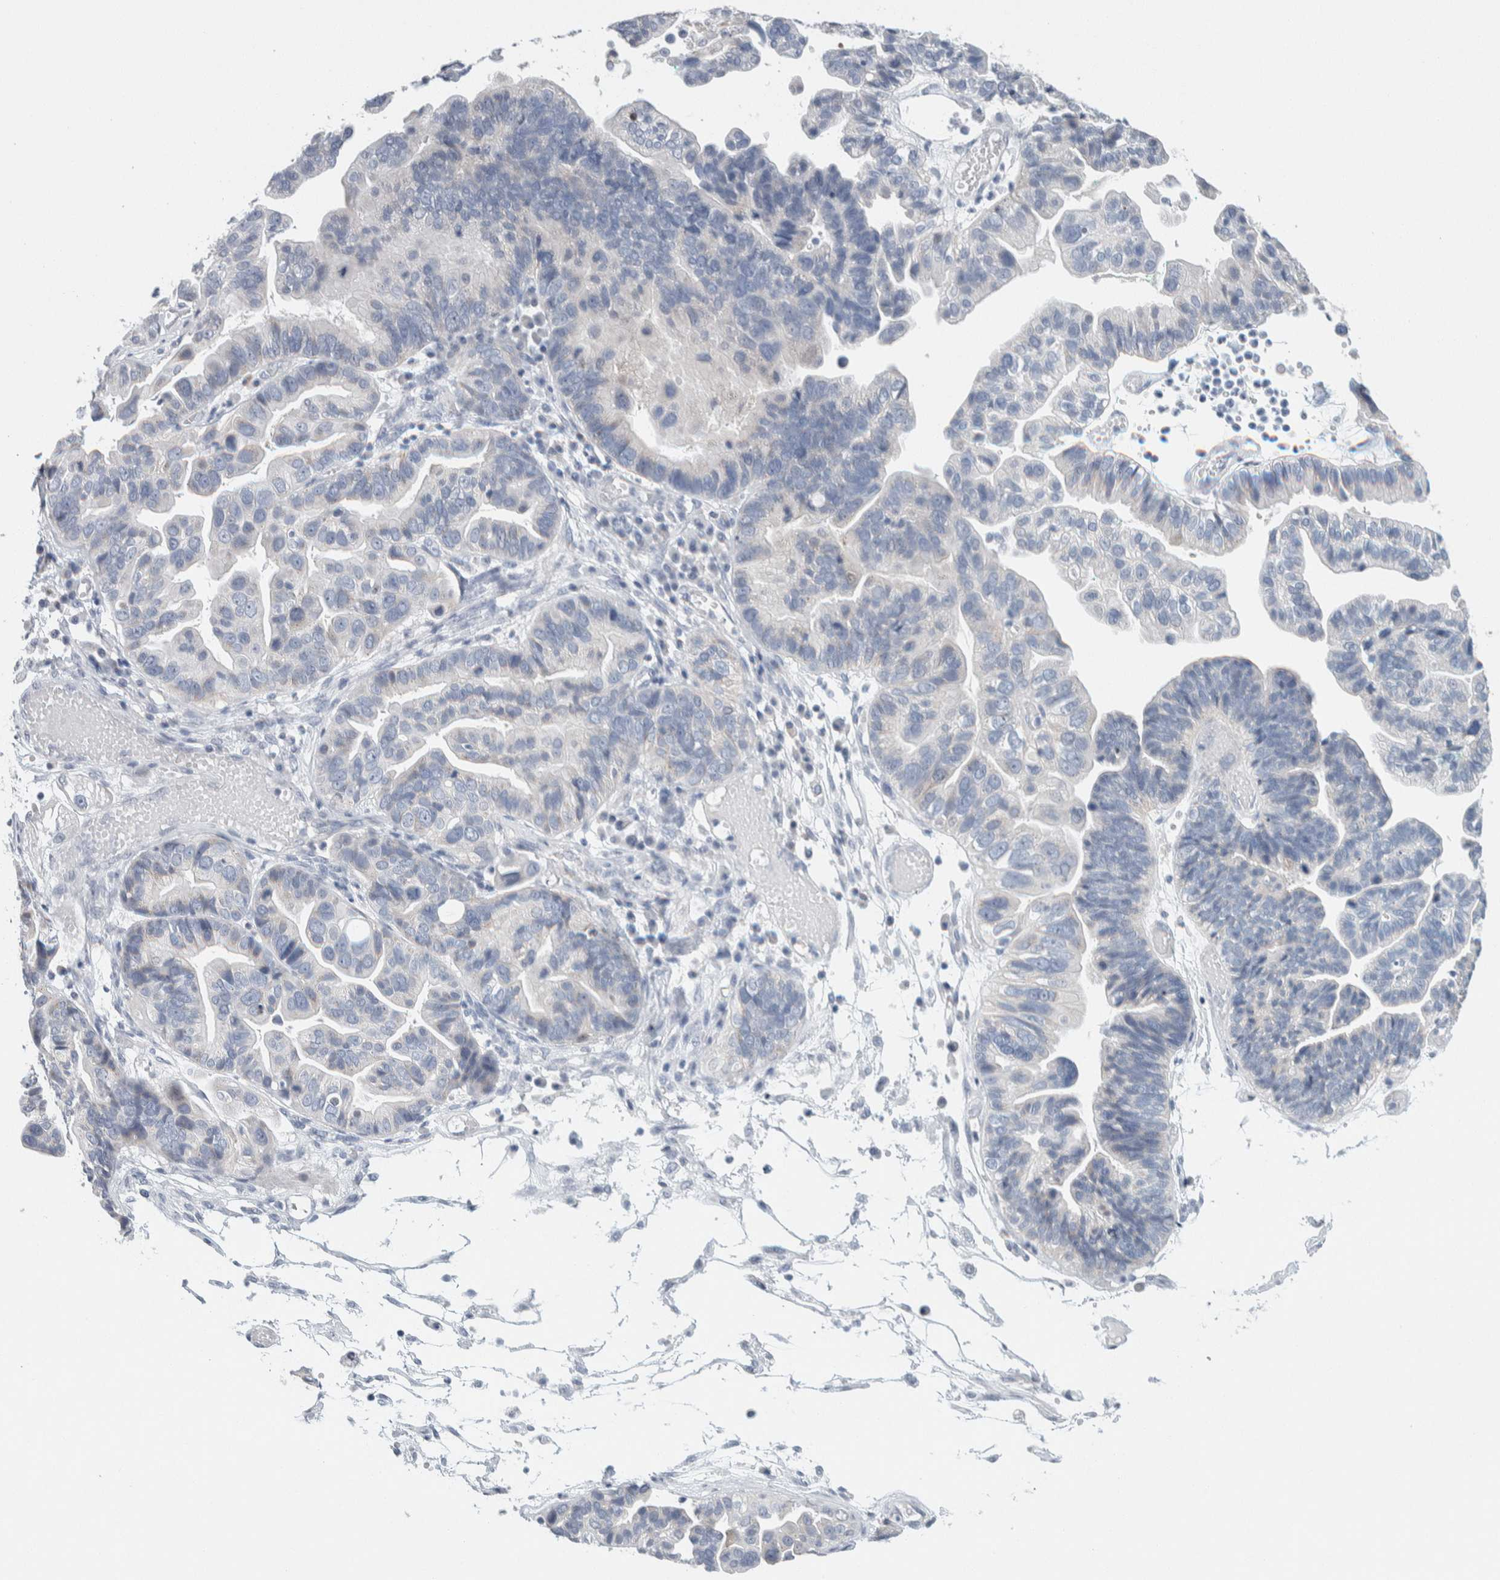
{"staining": {"intensity": "negative", "quantity": "none", "location": "none"}, "tissue": "ovarian cancer", "cell_type": "Tumor cells", "image_type": "cancer", "snomed": [{"axis": "morphology", "description": "Cystadenocarcinoma, serous, NOS"}, {"axis": "topography", "description": "Ovary"}], "caption": "Serous cystadenocarcinoma (ovarian) was stained to show a protein in brown. There is no significant positivity in tumor cells. (DAB (3,3'-diaminobenzidine) IHC, high magnification).", "gene": "SCN2A", "patient": {"sex": "female", "age": 56}}